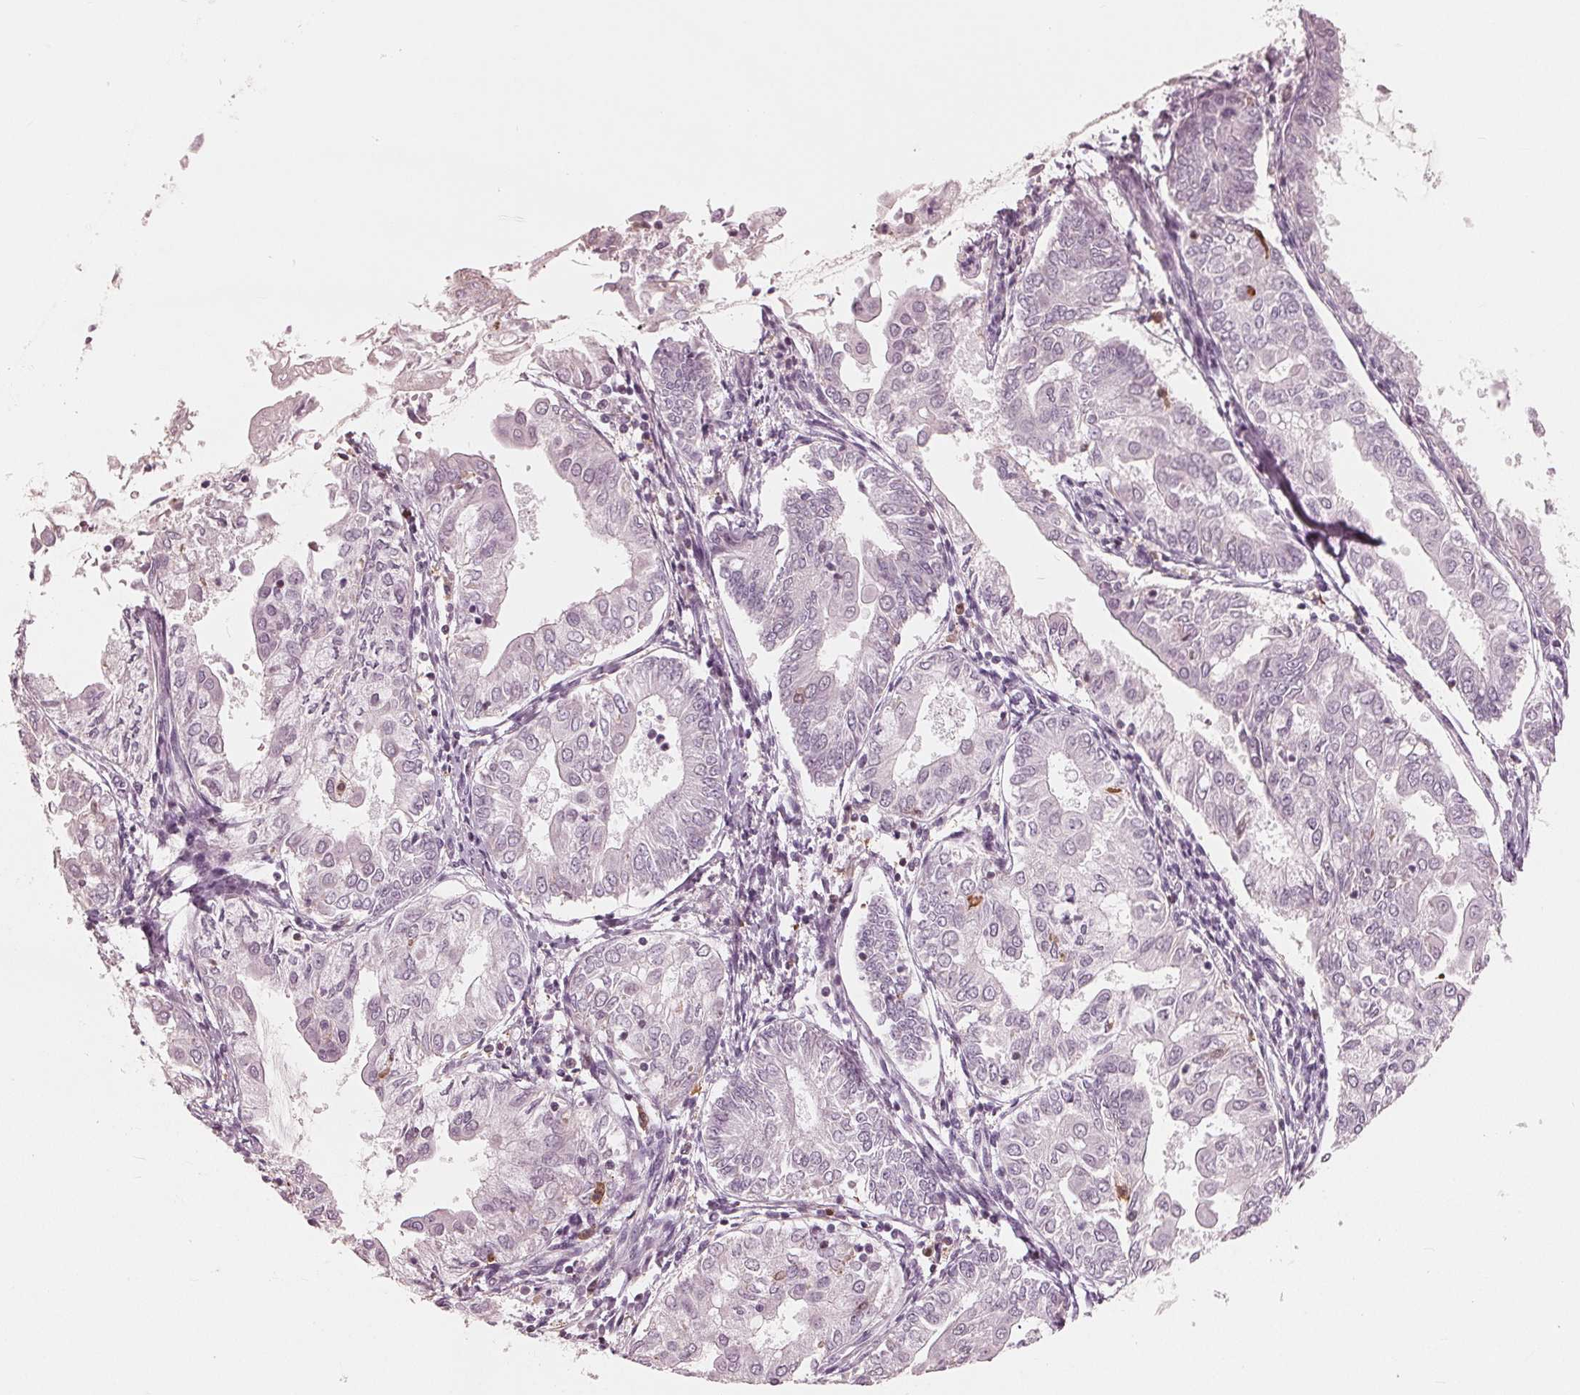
{"staining": {"intensity": "negative", "quantity": "none", "location": "none"}, "tissue": "endometrial cancer", "cell_type": "Tumor cells", "image_type": "cancer", "snomed": [{"axis": "morphology", "description": "Adenocarcinoma, NOS"}, {"axis": "topography", "description": "Endometrium"}], "caption": "IHC of human adenocarcinoma (endometrial) exhibits no positivity in tumor cells. Nuclei are stained in blue.", "gene": "ING3", "patient": {"sex": "female", "age": 68}}